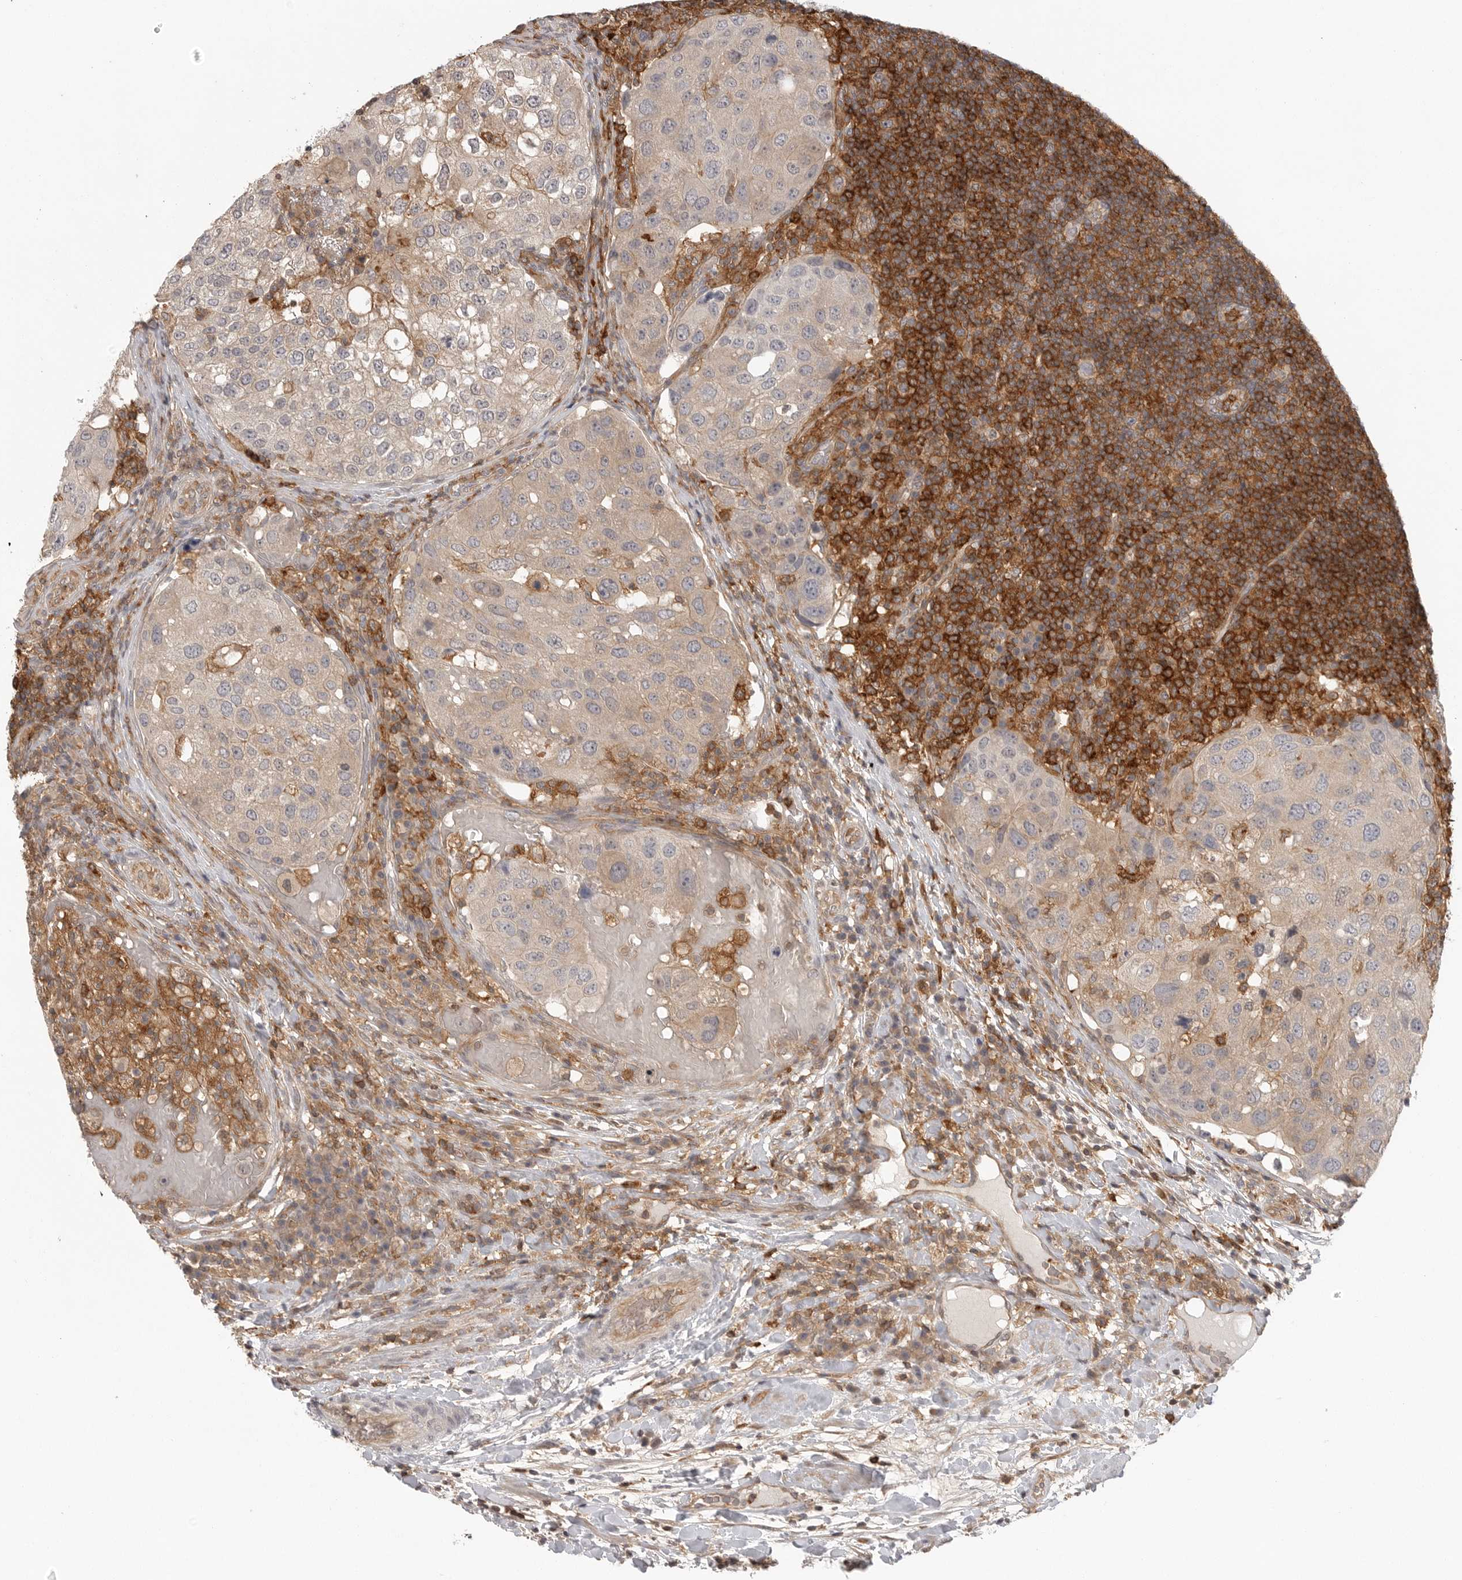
{"staining": {"intensity": "weak", "quantity": "<25%", "location": "cytoplasmic/membranous"}, "tissue": "urothelial cancer", "cell_type": "Tumor cells", "image_type": "cancer", "snomed": [{"axis": "morphology", "description": "Urothelial carcinoma, High grade"}, {"axis": "topography", "description": "Lymph node"}, {"axis": "topography", "description": "Urinary bladder"}], "caption": "Immunohistochemistry of human urothelial cancer exhibits no positivity in tumor cells. Nuclei are stained in blue.", "gene": "DBNL", "patient": {"sex": "male", "age": 51}}